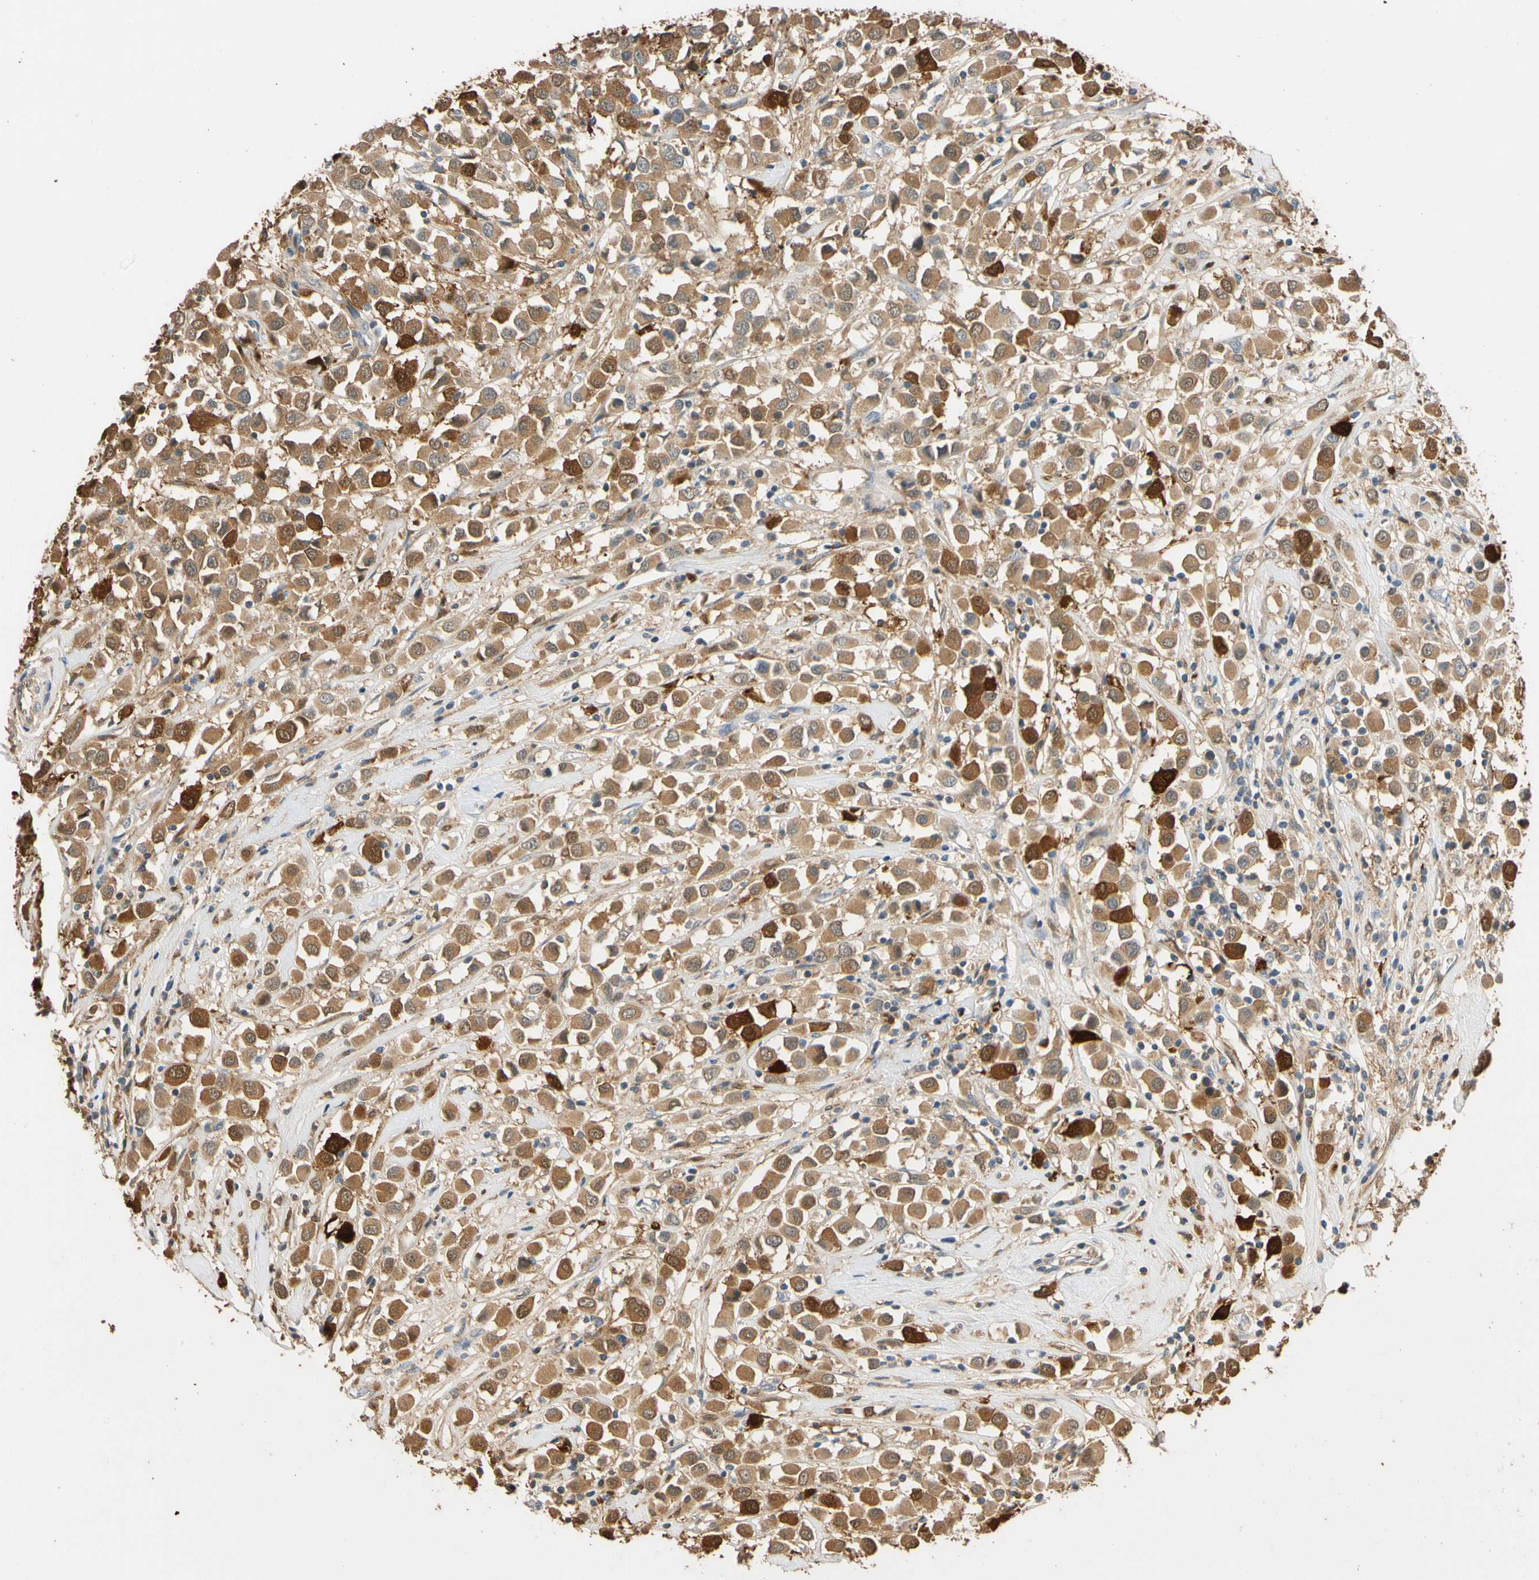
{"staining": {"intensity": "moderate", "quantity": ">75%", "location": "cytoplasmic/membranous"}, "tissue": "breast cancer", "cell_type": "Tumor cells", "image_type": "cancer", "snomed": [{"axis": "morphology", "description": "Duct carcinoma"}, {"axis": "topography", "description": "Breast"}], "caption": "DAB (3,3'-diaminobenzidine) immunohistochemical staining of breast cancer demonstrates moderate cytoplasmic/membranous protein staining in about >75% of tumor cells.", "gene": "GPSM2", "patient": {"sex": "female", "age": 61}}